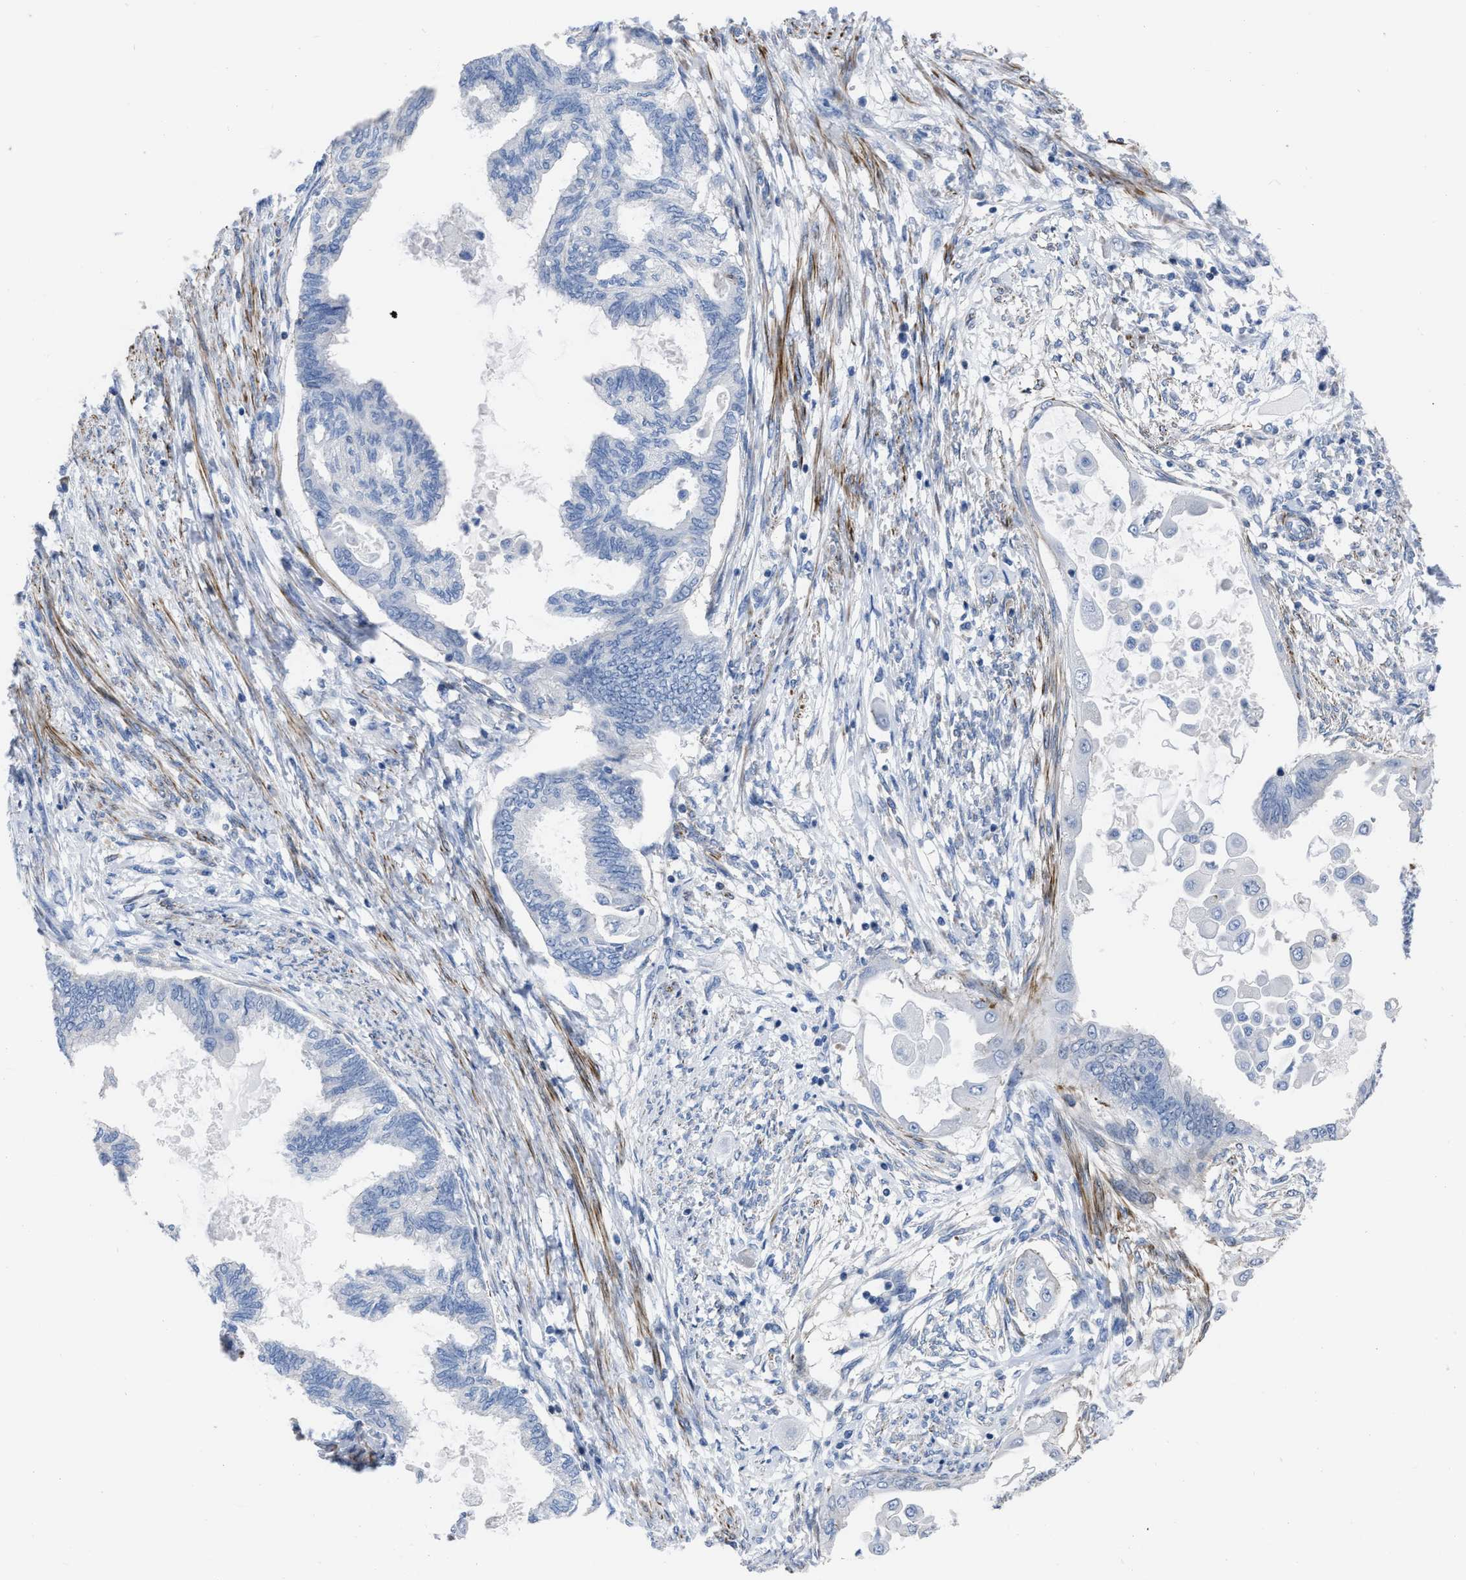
{"staining": {"intensity": "negative", "quantity": "none", "location": "none"}, "tissue": "cervical cancer", "cell_type": "Tumor cells", "image_type": "cancer", "snomed": [{"axis": "morphology", "description": "Normal tissue, NOS"}, {"axis": "morphology", "description": "Adenocarcinoma, NOS"}, {"axis": "topography", "description": "Cervix"}, {"axis": "topography", "description": "Endometrium"}], "caption": "The histopathology image exhibits no staining of tumor cells in adenocarcinoma (cervical).", "gene": "PRMT2", "patient": {"sex": "female", "age": 86}}